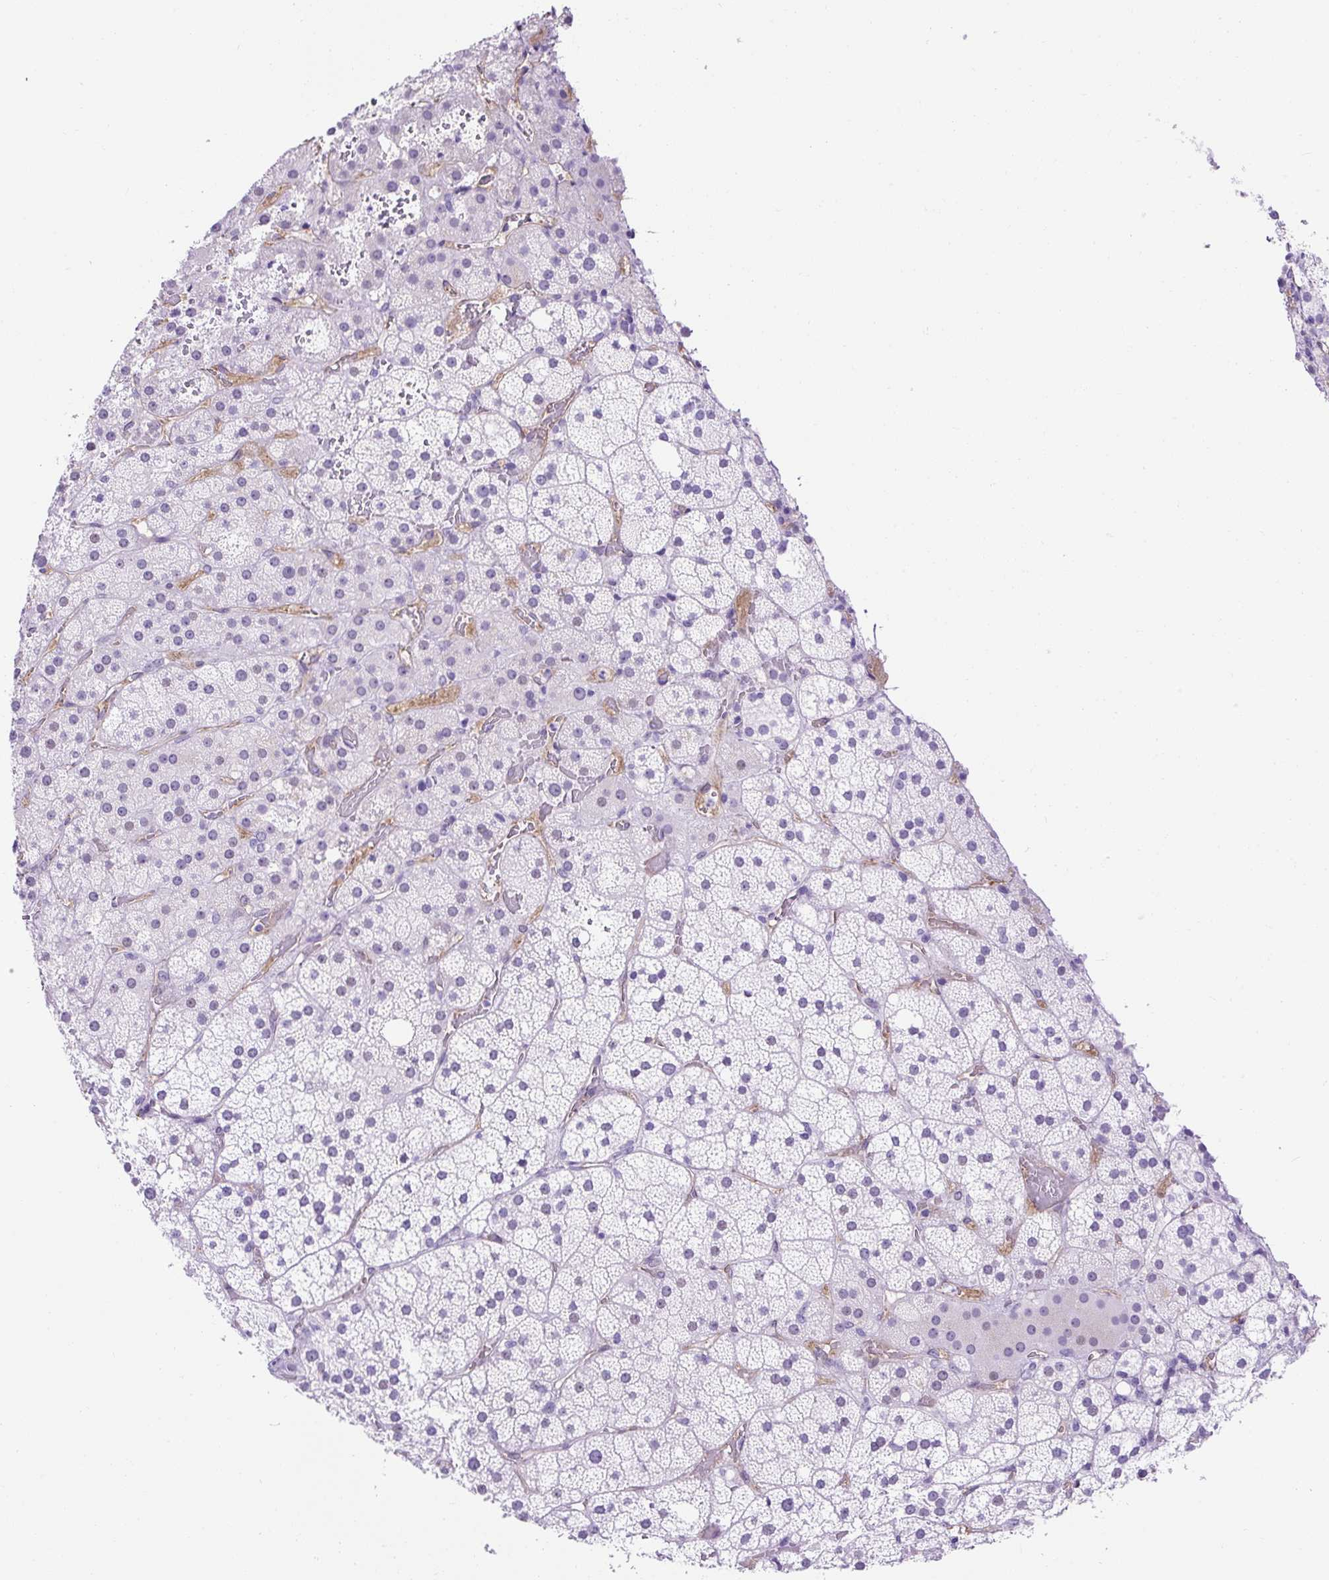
{"staining": {"intensity": "negative", "quantity": "none", "location": "none"}, "tissue": "adrenal gland", "cell_type": "Glandular cells", "image_type": "normal", "snomed": [{"axis": "morphology", "description": "Normal tissue, NOS"}, {"axis": "topography", "description": "Adrenal gland"}], "caption": "Micrograph shows no protein positivity in glandular cells of unremarkable adrenal gland.", "gene": "KRT12", "patient": {"sex": "male", "age": 53}}